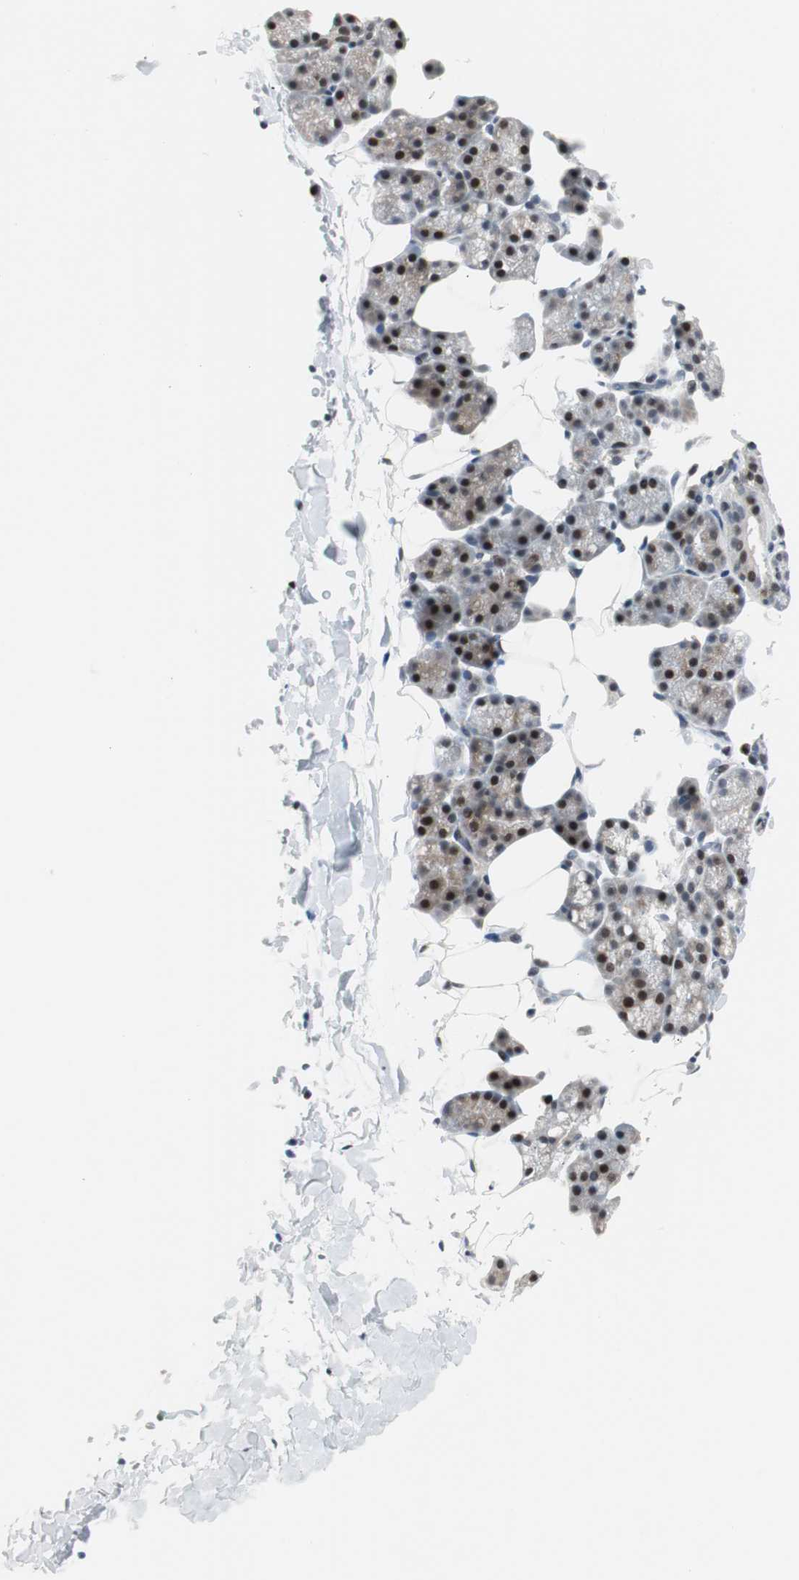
{"staining": {"intensity": "strong", "quantity": "25%-75%", "location": "nuclear"}, "tissue": "salivary gland", "cell_type": "Glandular cells", "image_type": "normal", "snomed": [{"axis": "morphology", "description": "Normal tissue, NOS"}, {"axis": "topography", "description": "Lymph node"}, {"axis": "topography", "description": "Salivary gland"}], "caption": "Salivary gland stained with immunohistochemistry (IHC) reveals strong nuclear expression in approximately 25%-75% of glandular cells. Immunohistochemistry stains the protein in brown and the nuclei are stained blue.", "gene": "RAD1", "patient": {"sex": "male", "age": 8}}